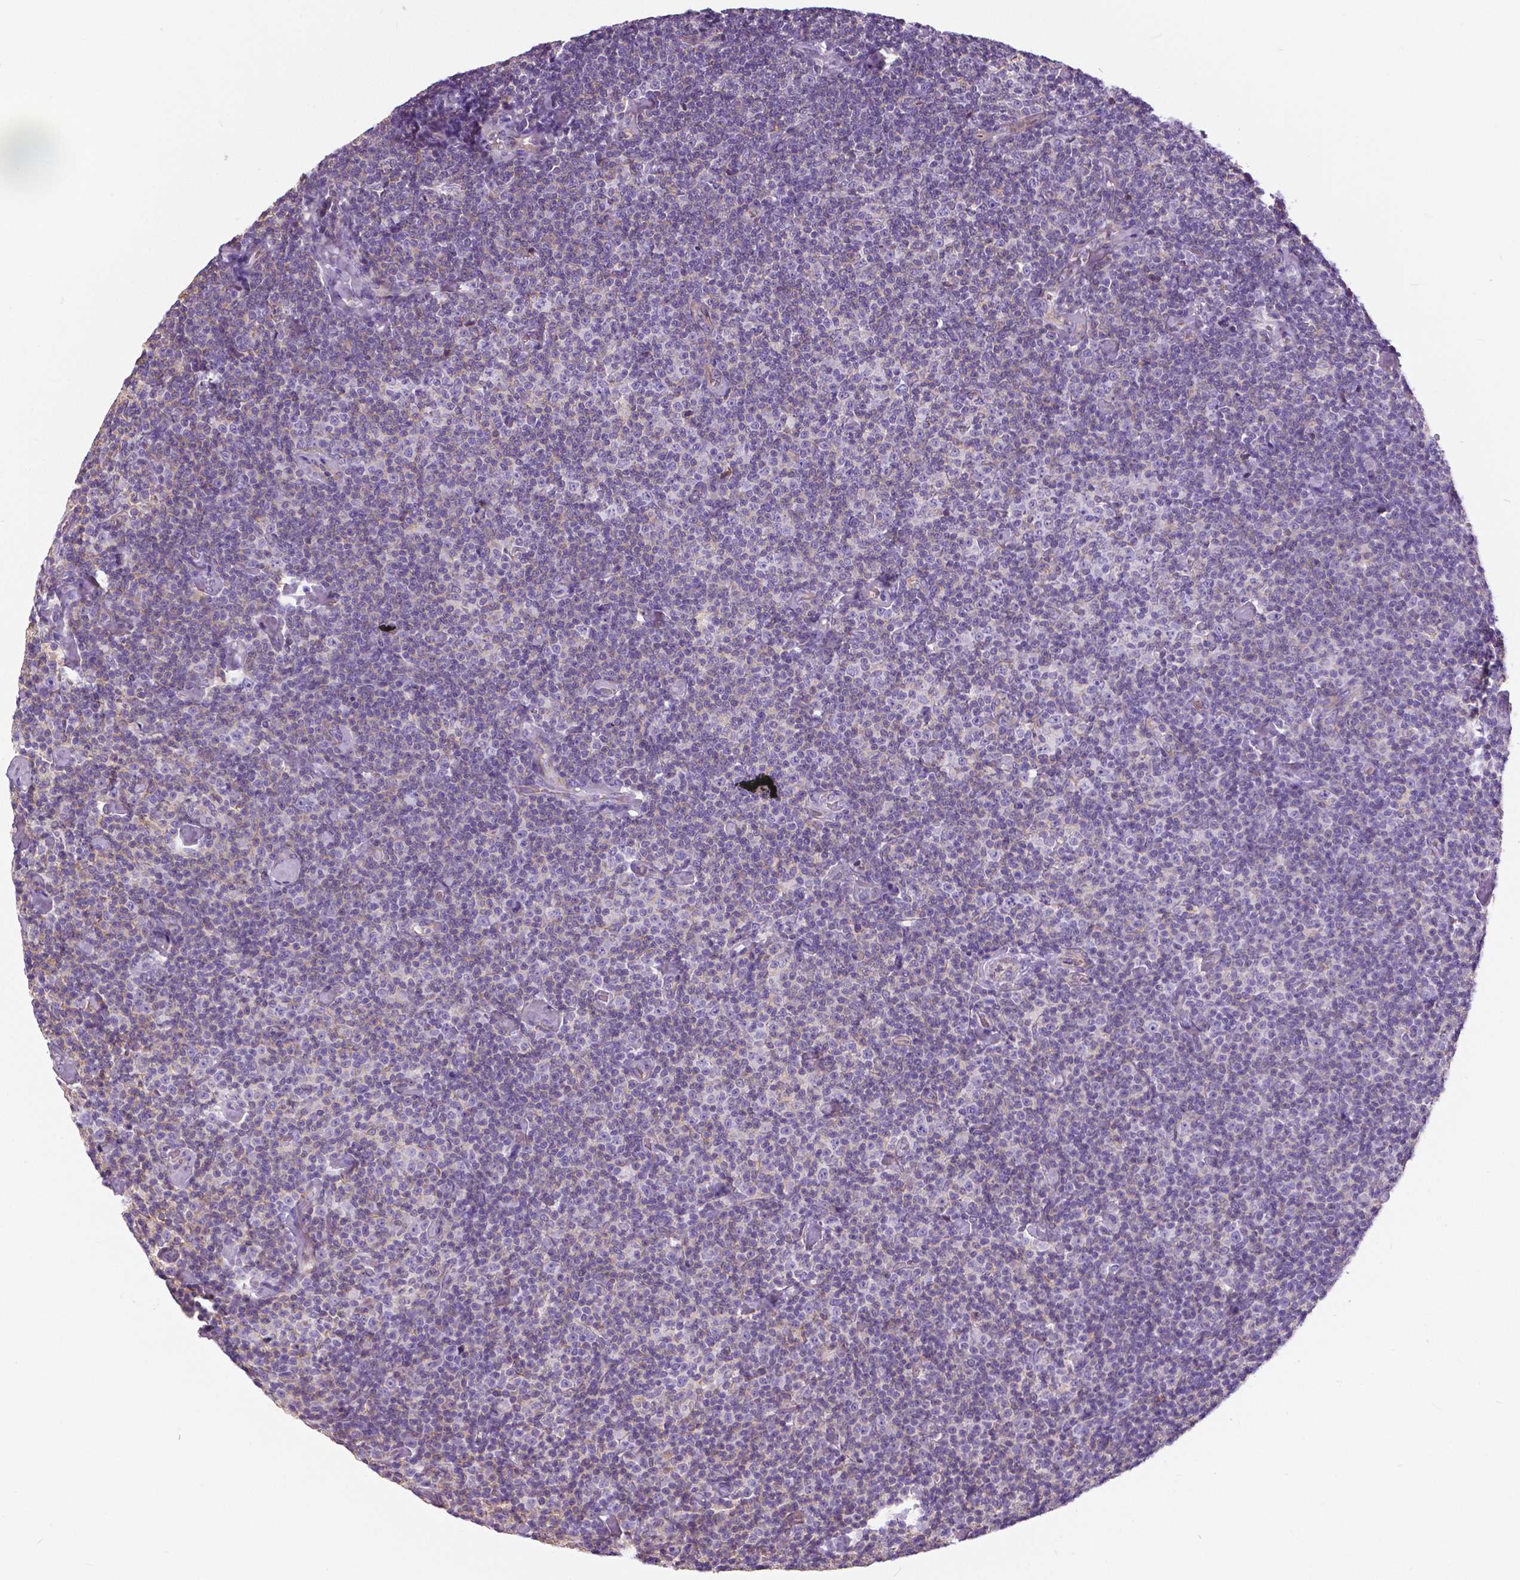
{"staining": {"intensity": "negative", "quantity": "none", "location": "none"}, "tissue": "lymphoma", "cell_type": "Tumor cells", "image_type": "cancer", "snomed": [{"axis": "morphology", "description": "Malignant lymphoma, non-Hodgkin's type, Low grade"}, {"axis": "topography", "description": "Lymph node"}], "caption": "A micrograph of malignant lymphoma, non-Hodgkin's type (low-grade) stained for a protein demonstrates no brown staining in tumor cells. (DAB (3,3'-diaminobenzidine) immunohistochemistry, high magnification).", "gene": "ANXA13", "patient": {"sex": "male", "age": 81}}